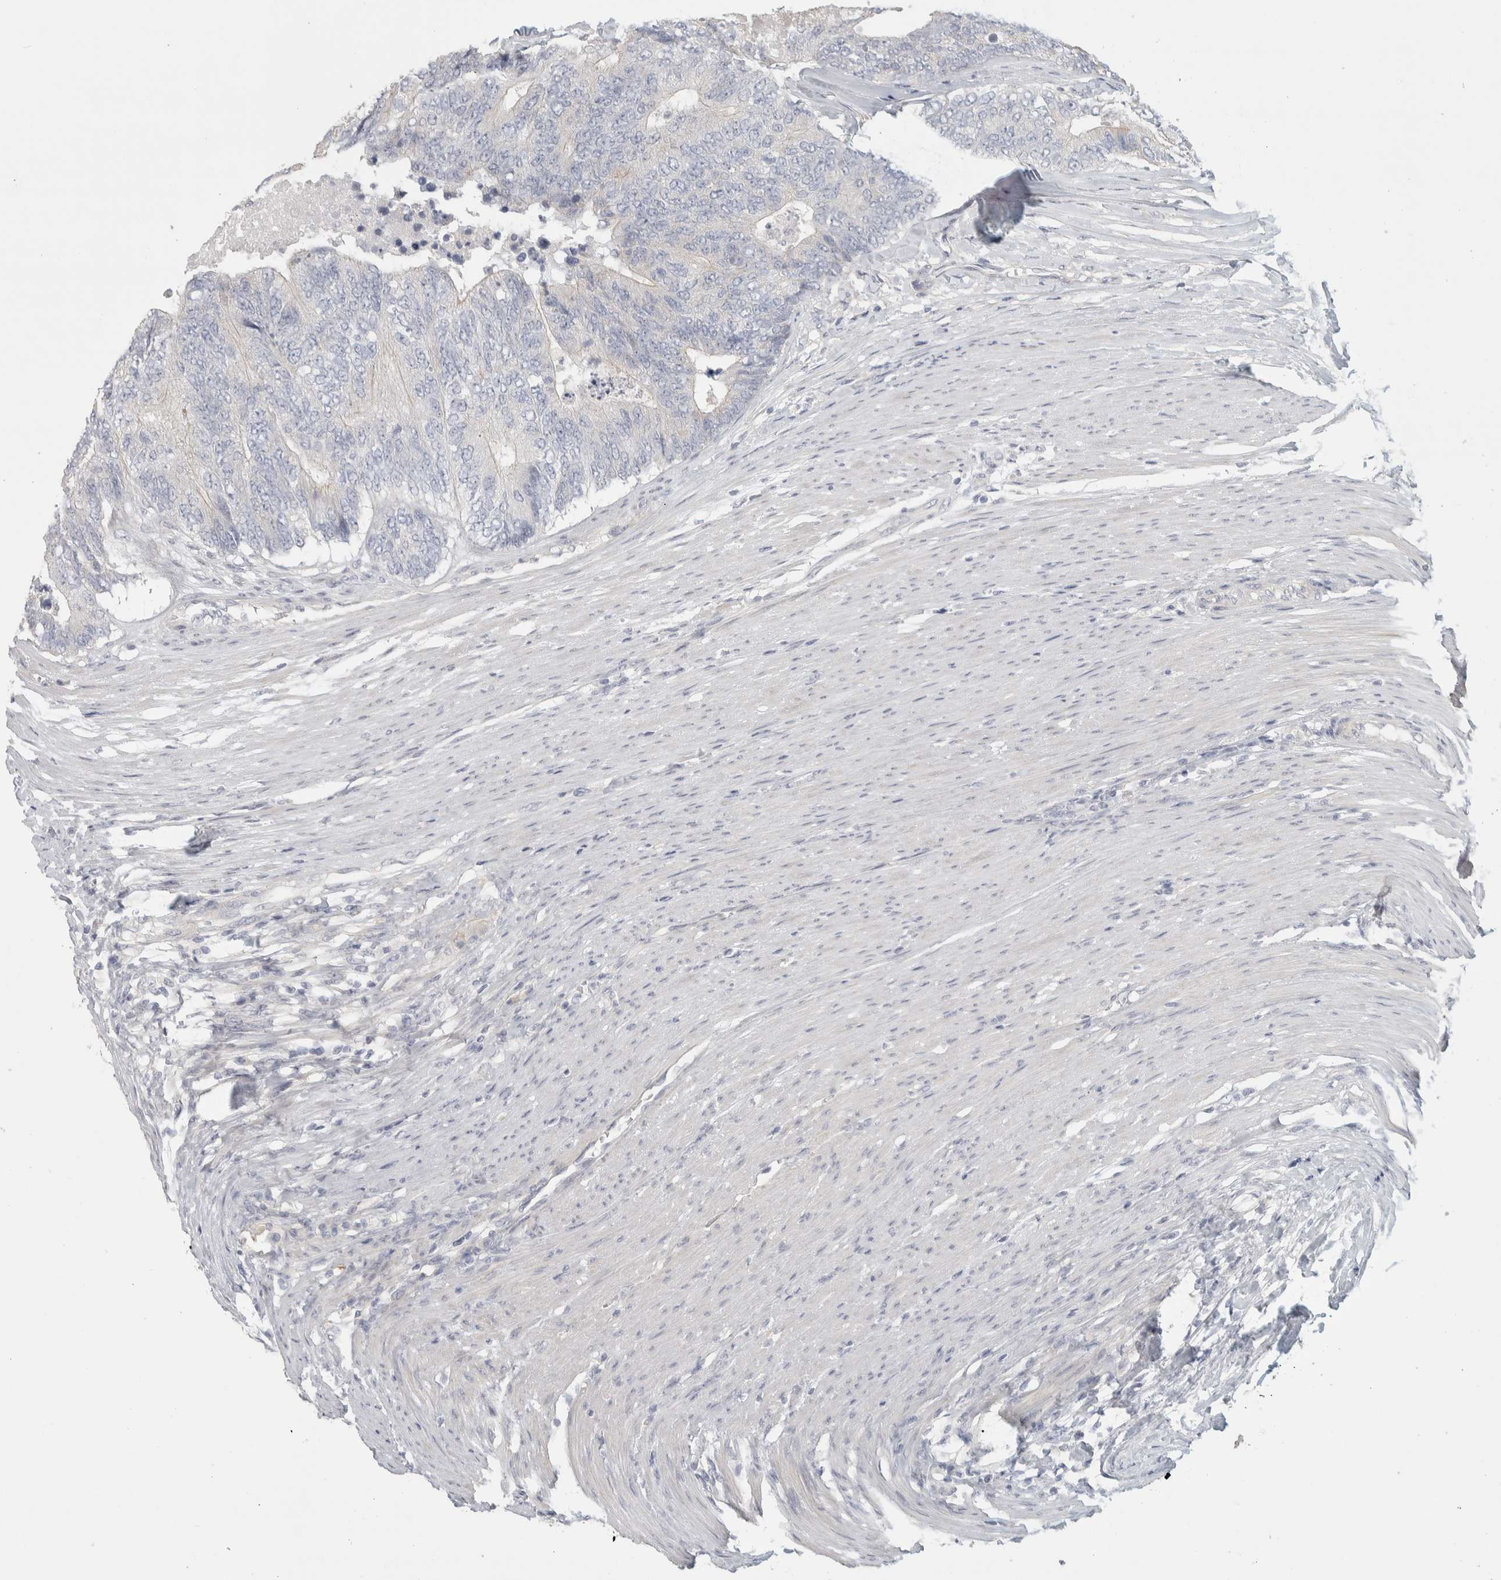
{"staining": {"intensity": "negative", "quantity": "none", "location": "none"}, "tissue": "colorectal cancer", "cell_type": "Tumor cells", "image_type": "cancer", "snomed": [{"axis": "morphology", "description": "Adenocarcinoma, NOS"}, {"axis": "topography", "description": "Colon"}], "caption": "Tumor cells are negative for brown protein staining in colorectal cancer. (Stains: DAB immunohistochemistry with hematoxylin counter stain, Microscopy: brightfield microscopy at high magnification).", "gene": "DCXR", "patient": {"sex": "female", "age": 67}}